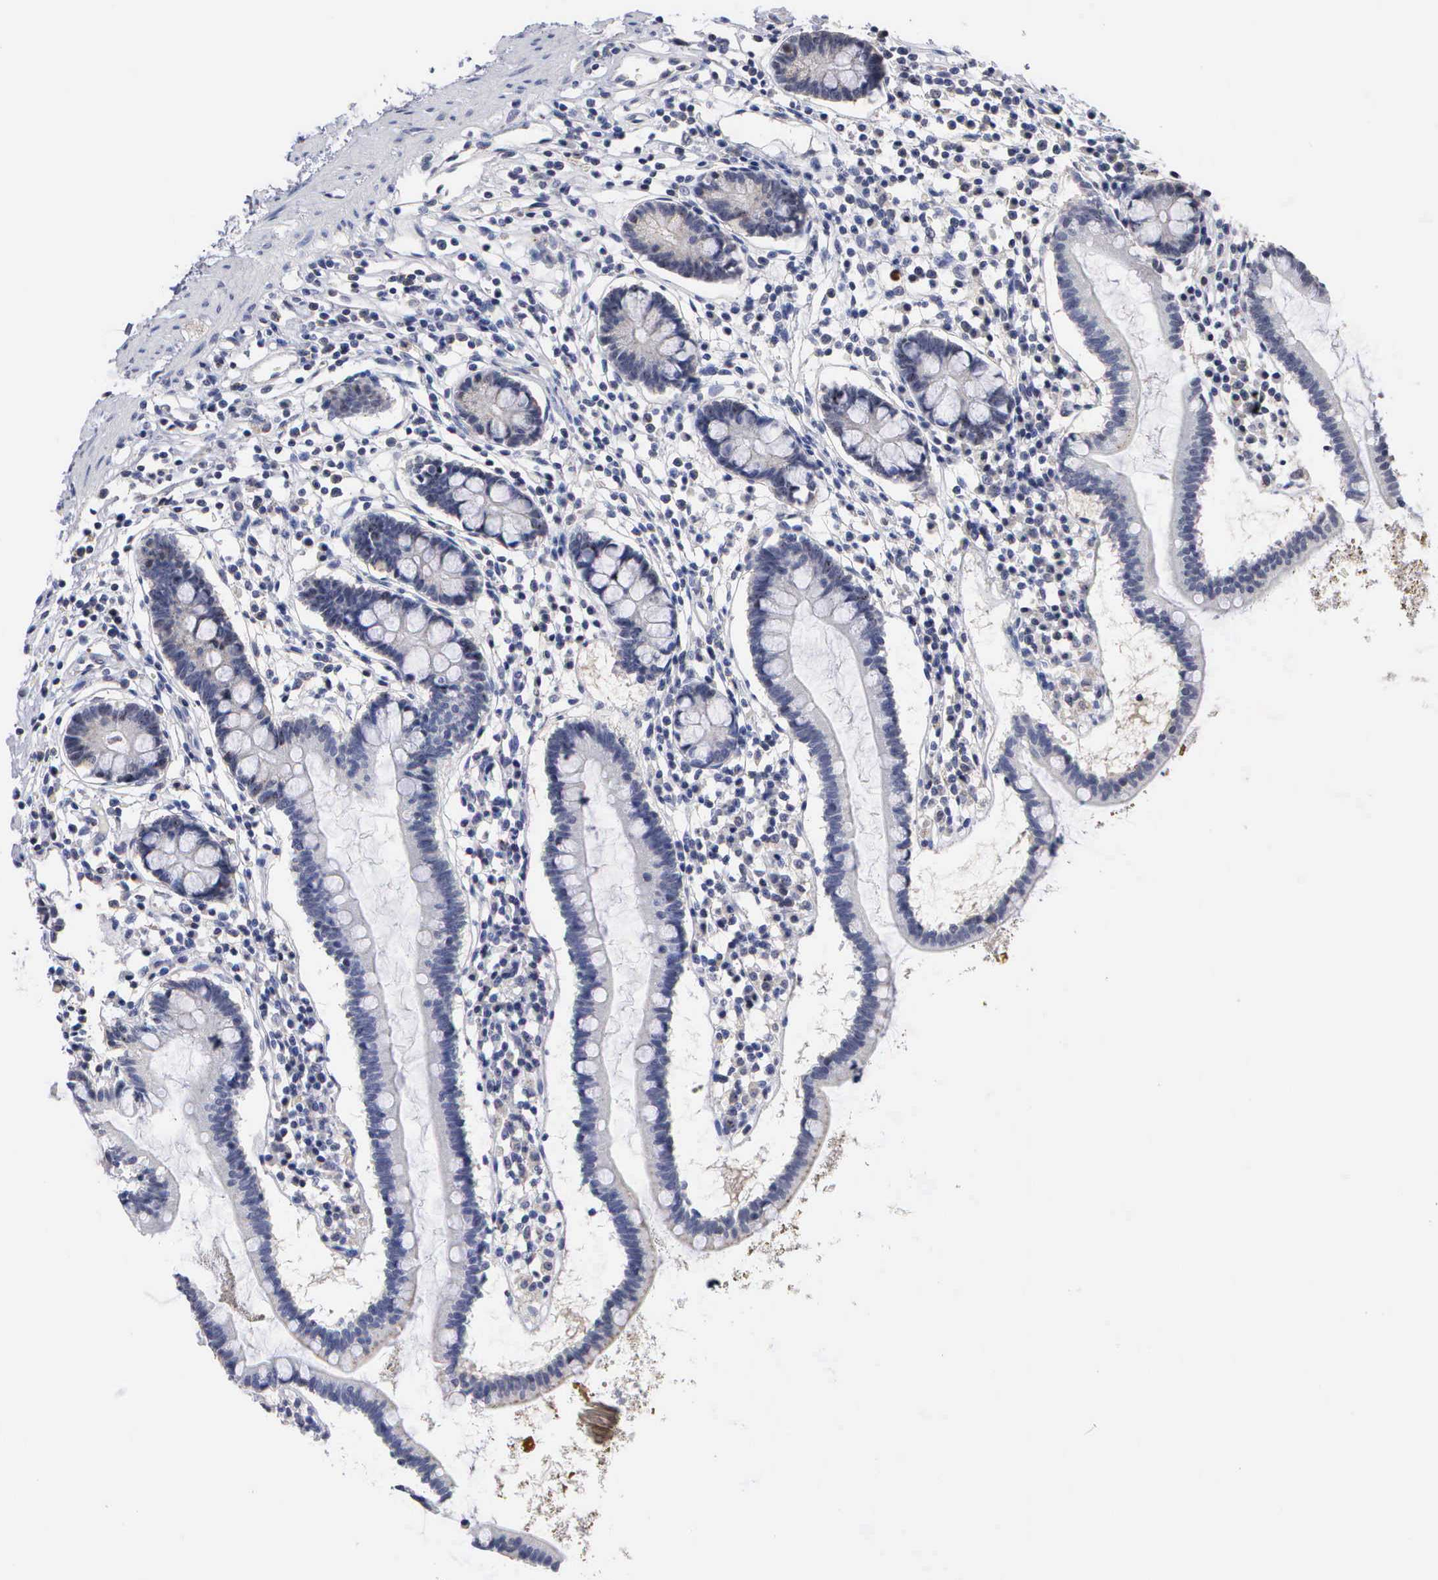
{"staining": {"intensity": "weak", "quantity": "<25%", "location": "nuclear"}, "tissue": "small intestine", "cell_type": "Glandular cells", "image_type": "normal", "snomed": [{"axis": "morphology", "description": "Normal tissue, NOS"}, {"axis": "topography", "description": "Small intestine"}], "caption": "This is an immunohistochemistry (IHC) micrograph of benign human small intestine. There is no positivity in glandular cells.", "gene": "KDM6A", "patient": {"sex": "female", "age": 37}}